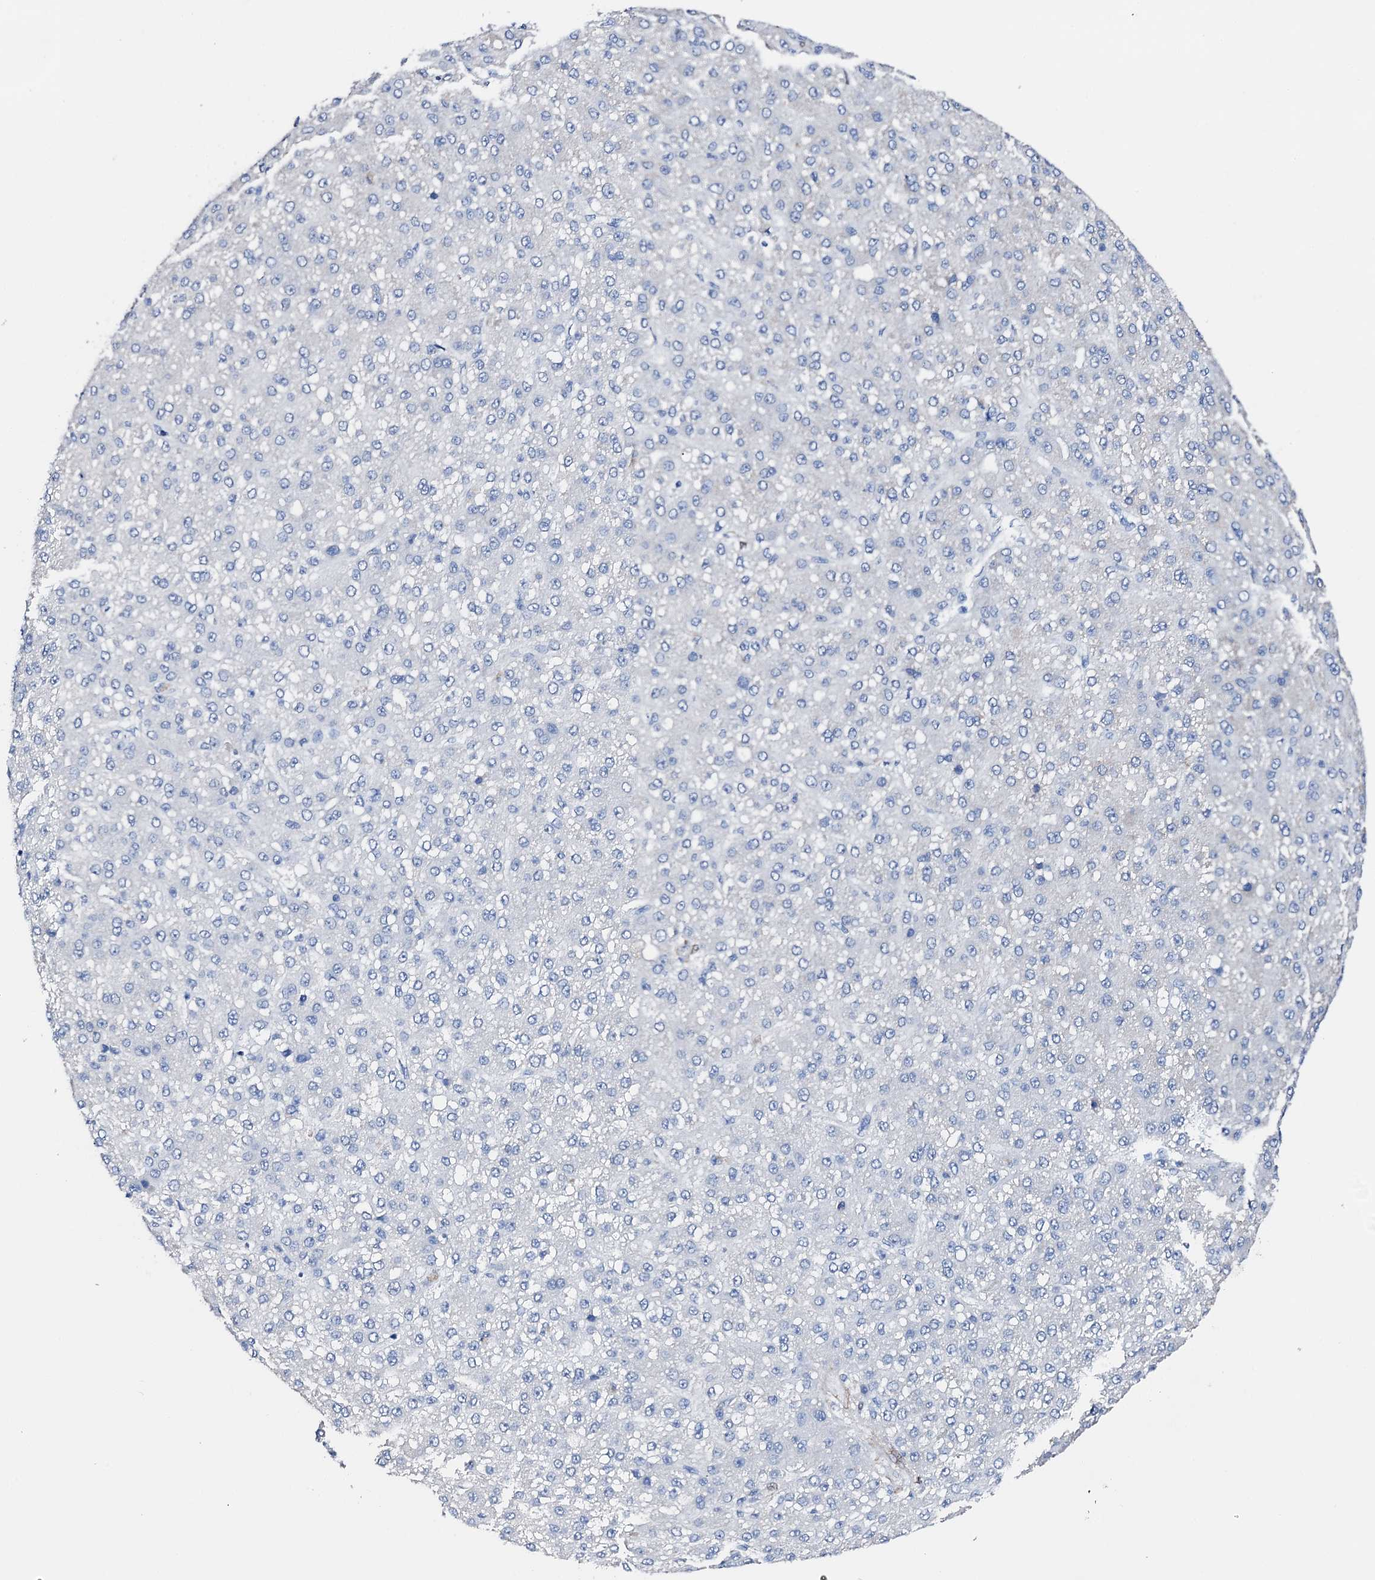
{"staining": {"intensity": "negative", "quantity": "none", "location": "none"}, "tissue": "liver cancer", "cell_type": "Tumor cells", "image_type": "cancer", "snomed": [{"axis": "morphology", "description": "Carcinoma, Hepatocellular, NOS"}, {"axis": "topography", "description": "Liver"}], "caption": "An image of human liver cancer (hepatocellular carcinoma) is negative for staining in tumor cells.", "gene": "NRIP2", "patient": {"sex": "male", "age": 67}}